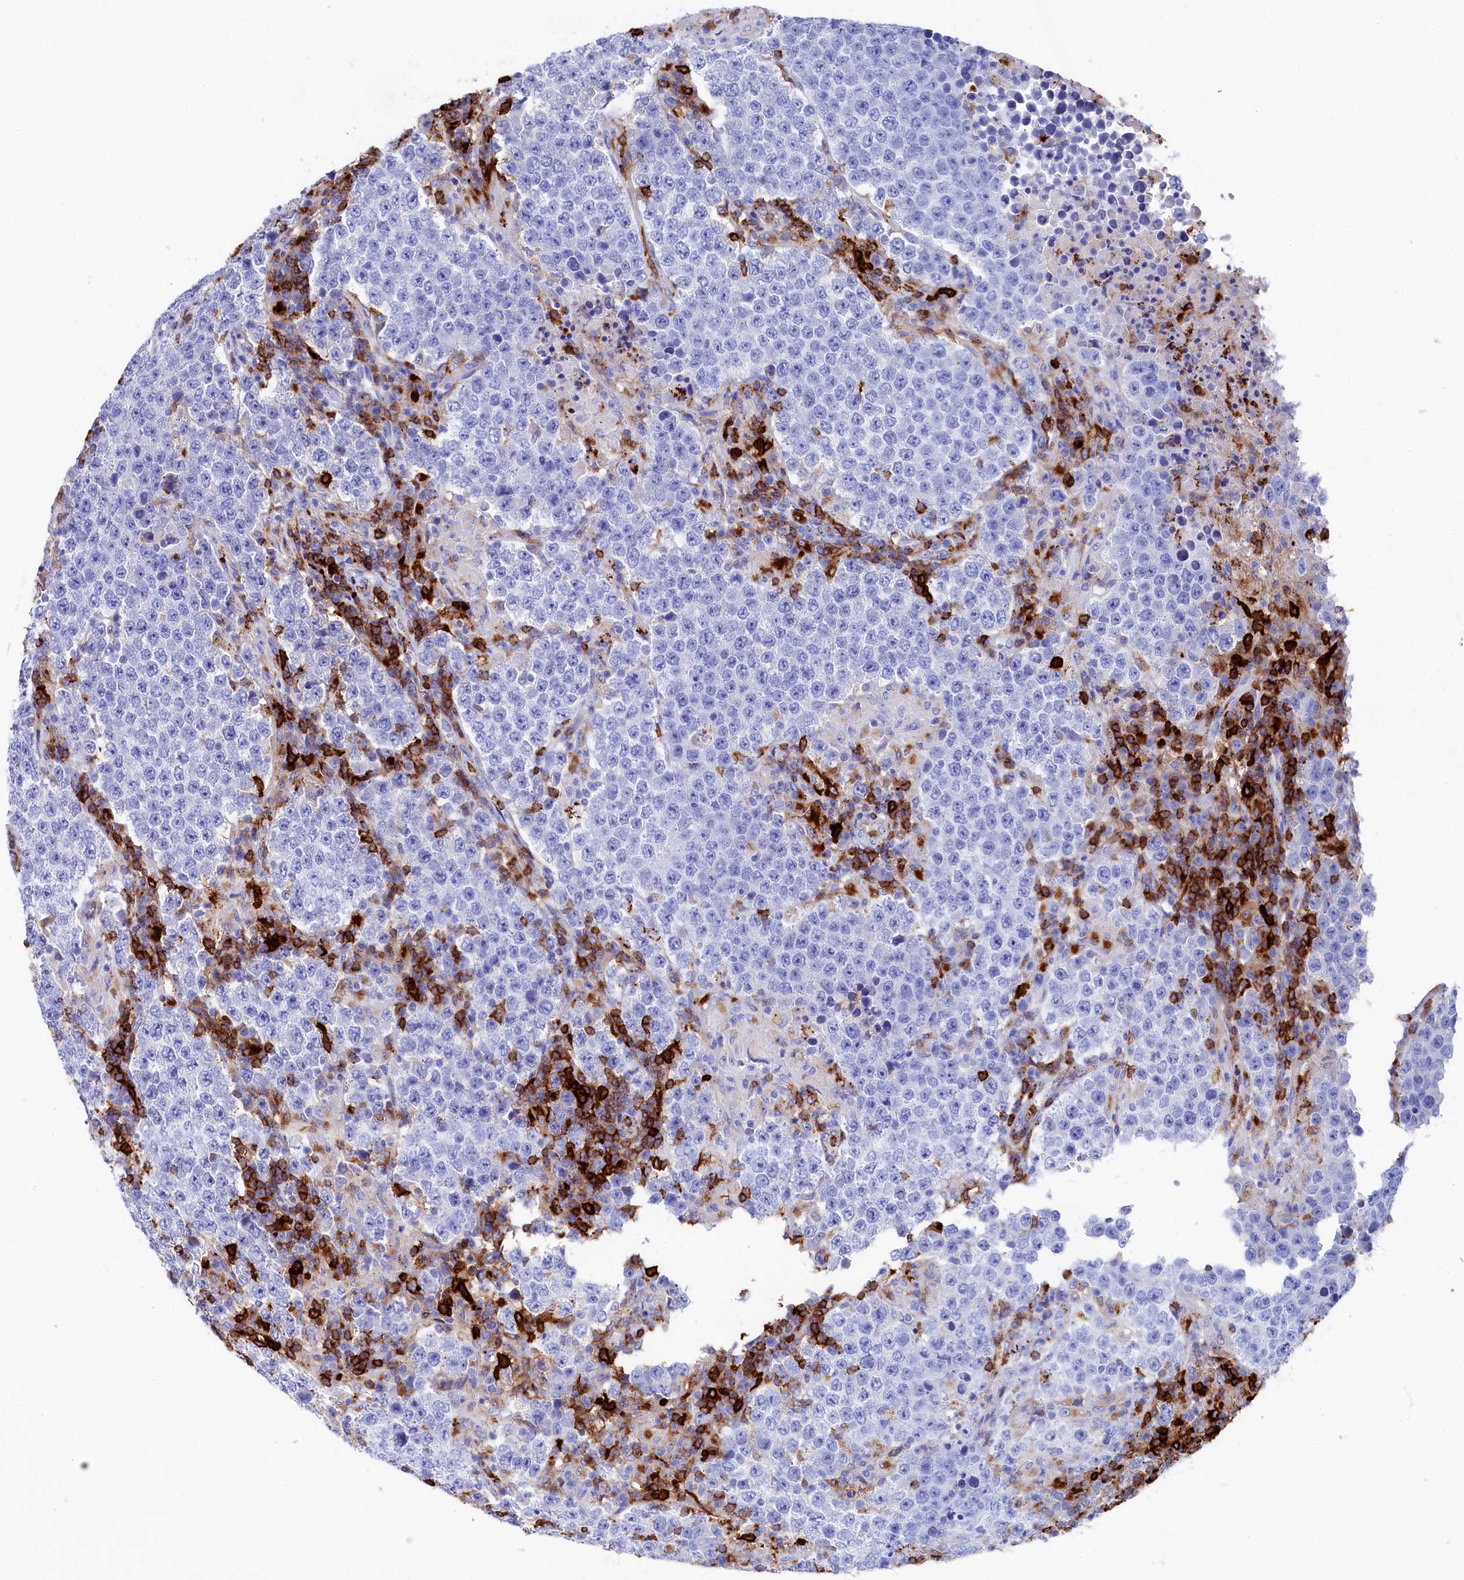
{"staining": {"intensity": "negative", "quantity": "none", "location": "none"}, "tissue": "testis cancer", "cell_type": "Tumor cells", "image_type": "cancer", "snomed": [{"axis": "morphology", "description": "Normal tissue, NOS"}, {"axis": "morphology", "description": "Urothelial carcinoma, High grade"}, {"axis": "morphology", "description": "Seminoma, NOS"}, {"axis": "morphology", "description": "Carcinoma, Embryonal, NOS"}, {"axis": "topography", "description": "Urinary bladder"}, {"axis": "topography", "description": "Testis"}], "caption": "DAB immunohistochemical staining of embryonal carcinoma (testis) exhibits no significant staining in tumor cells. Nuclei are stained in blue.", "gene": "PLAC8", "patient": {"sex": "male", "age": 41}}